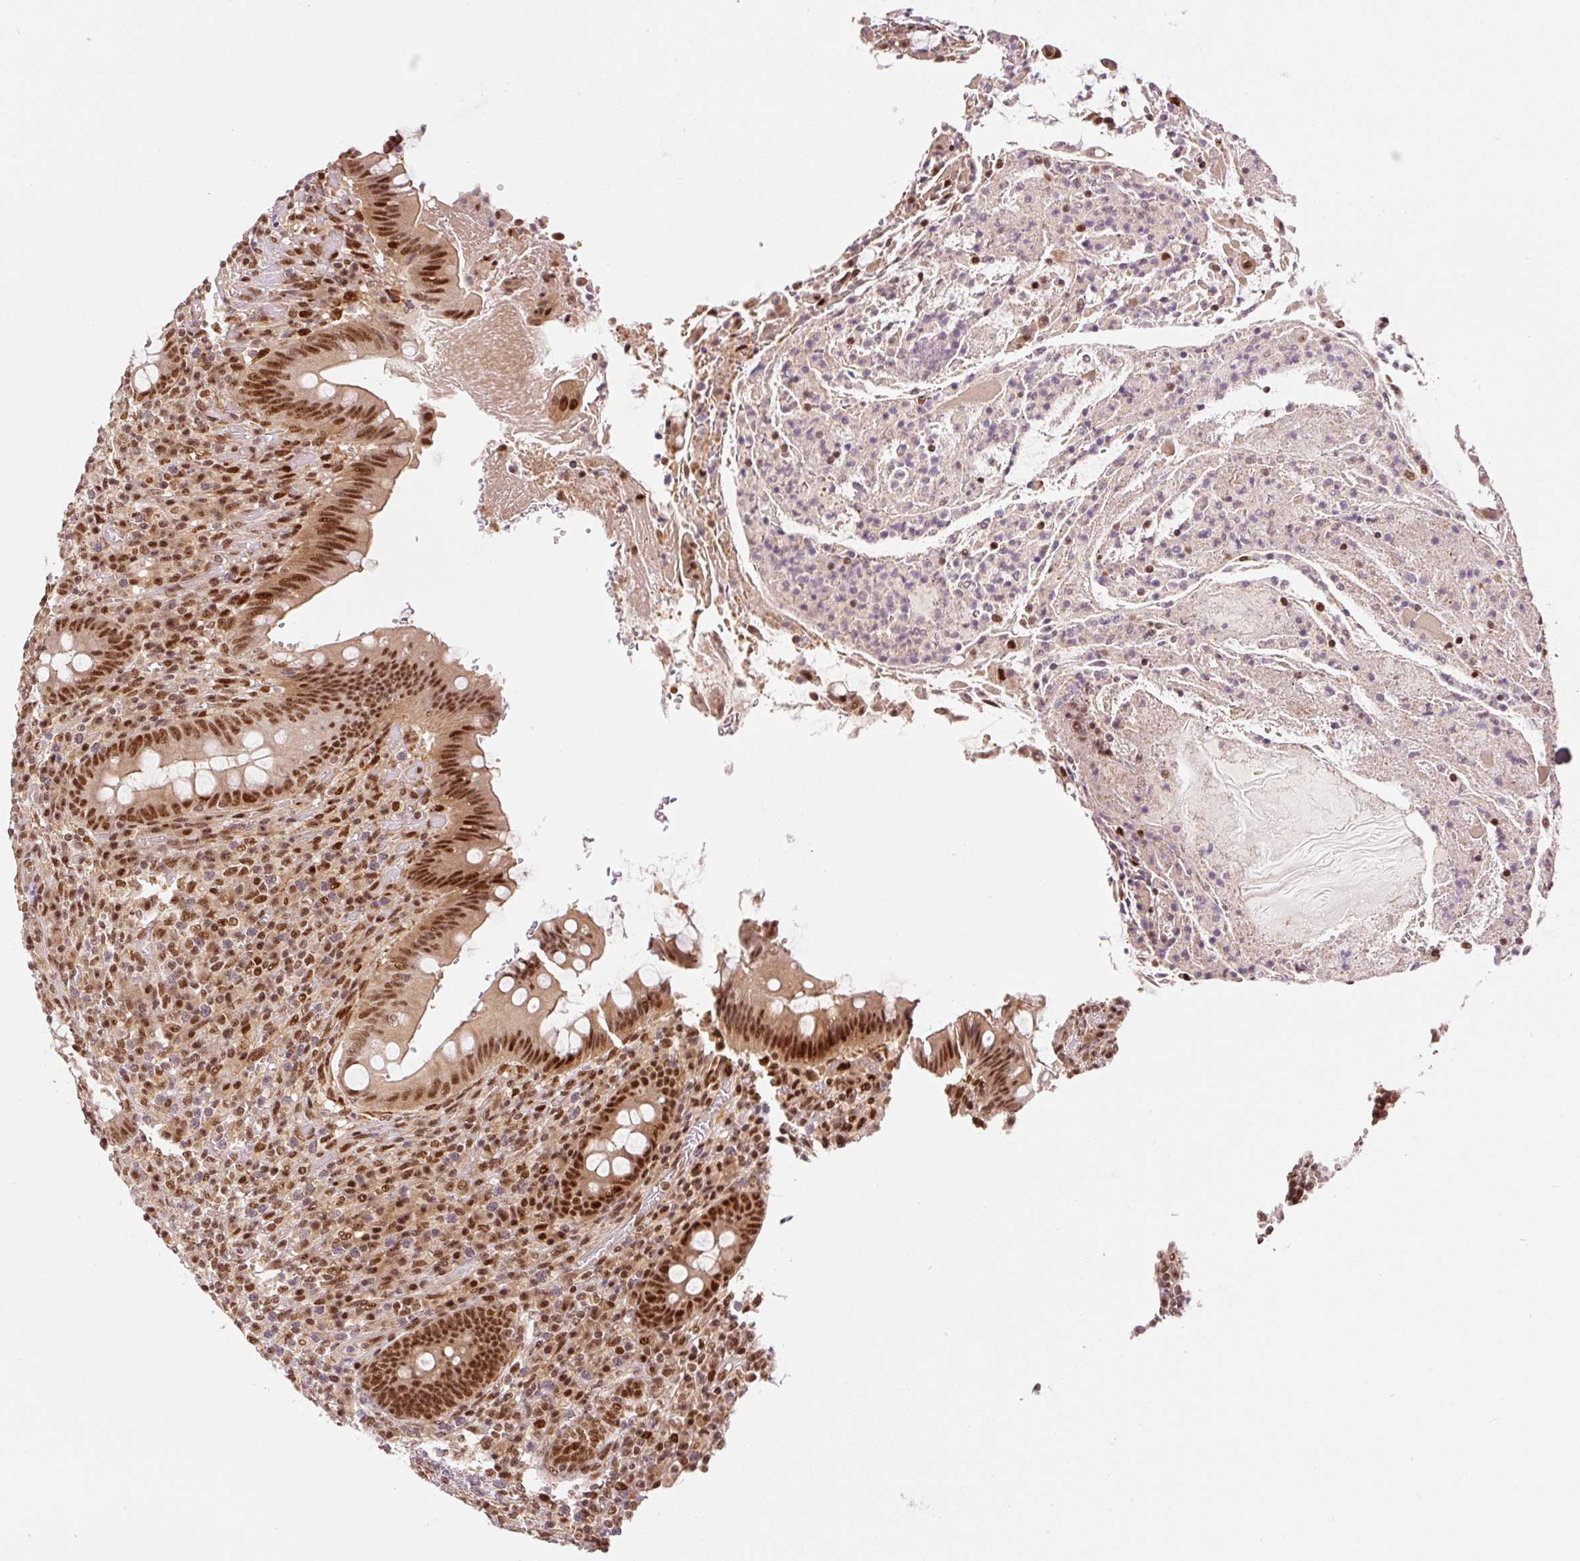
{"staining": {"intensity": "strong", "quantity": ">75%", "location": "nuclear"}, "tissue": "appendix", "cell_type": "Glandular cells", "image_type": "normal", "snomed": [{"axis": "morphology", "description": "Normal tissue, NOS"}, {"axis": "topography", "description": "Appendix"}], "caption": "Appendix stained with immunohistochemistry (IHC) demonstrates strong nuclear positivity in approximately >75% of glandular cells.", "gene": "INTS8", "patient": {"sex": "female", "age": 43}}